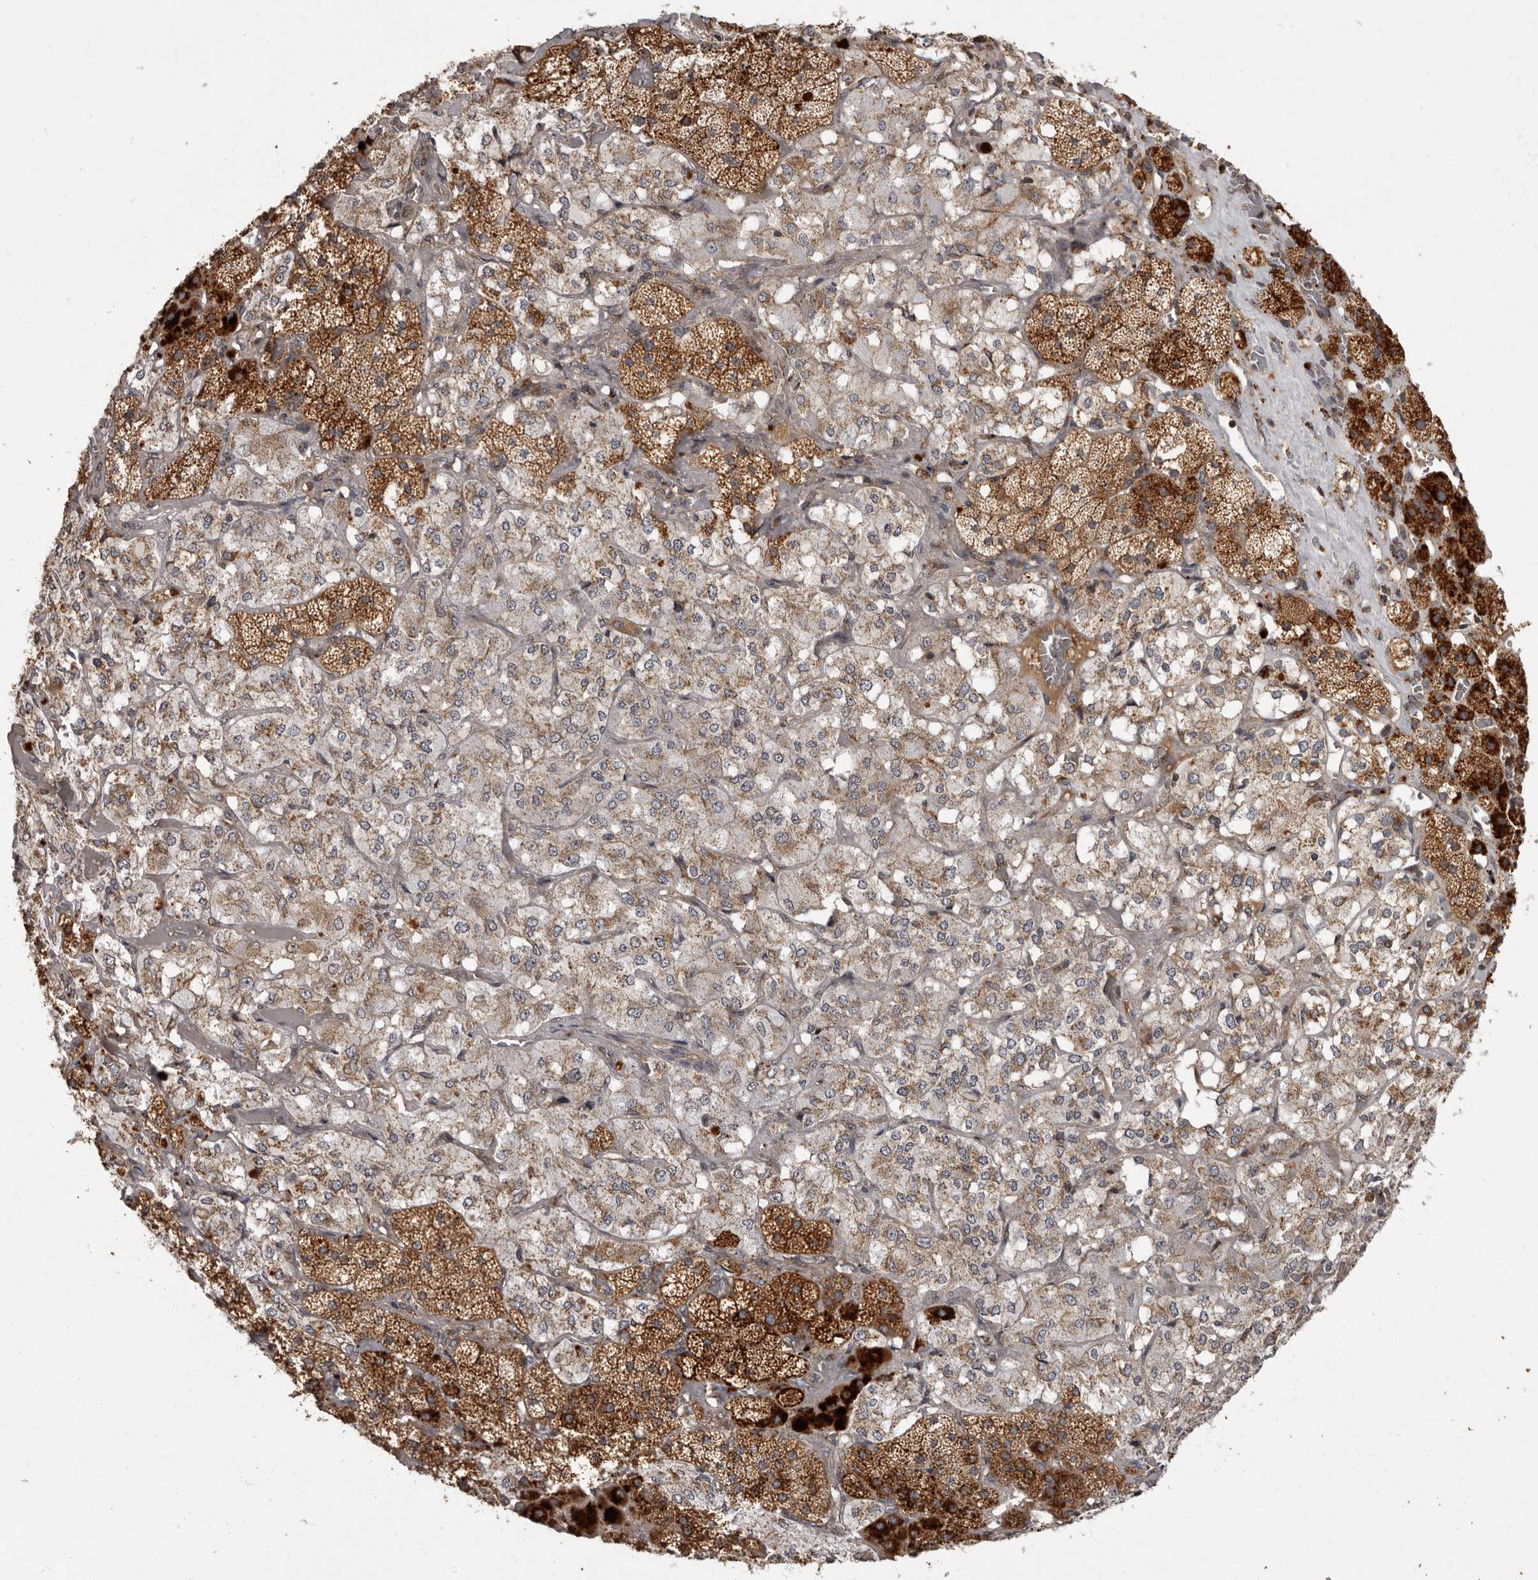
{"staining": {"intensity": "strong", "quantity": "25%-75%", "location": "cytoplasmic/membranous"}, "tissue": "adrenal gland", "cell_type": "Glandular cells", "image_type": "normal", "snomed": [{"axis": "morphology", "description": "Normal tissue, NOS"}, {"axis": "topography", "description": "Adrenal gland"}], "caption": "Adrenal gland stained with a brown dye demonstrates strong cytoplasmic/membranous positive positivity in approximately 25%-75% of glandular cells.", "gene": "ADCY2", "patient": {"sex": "male", "age": 57}}